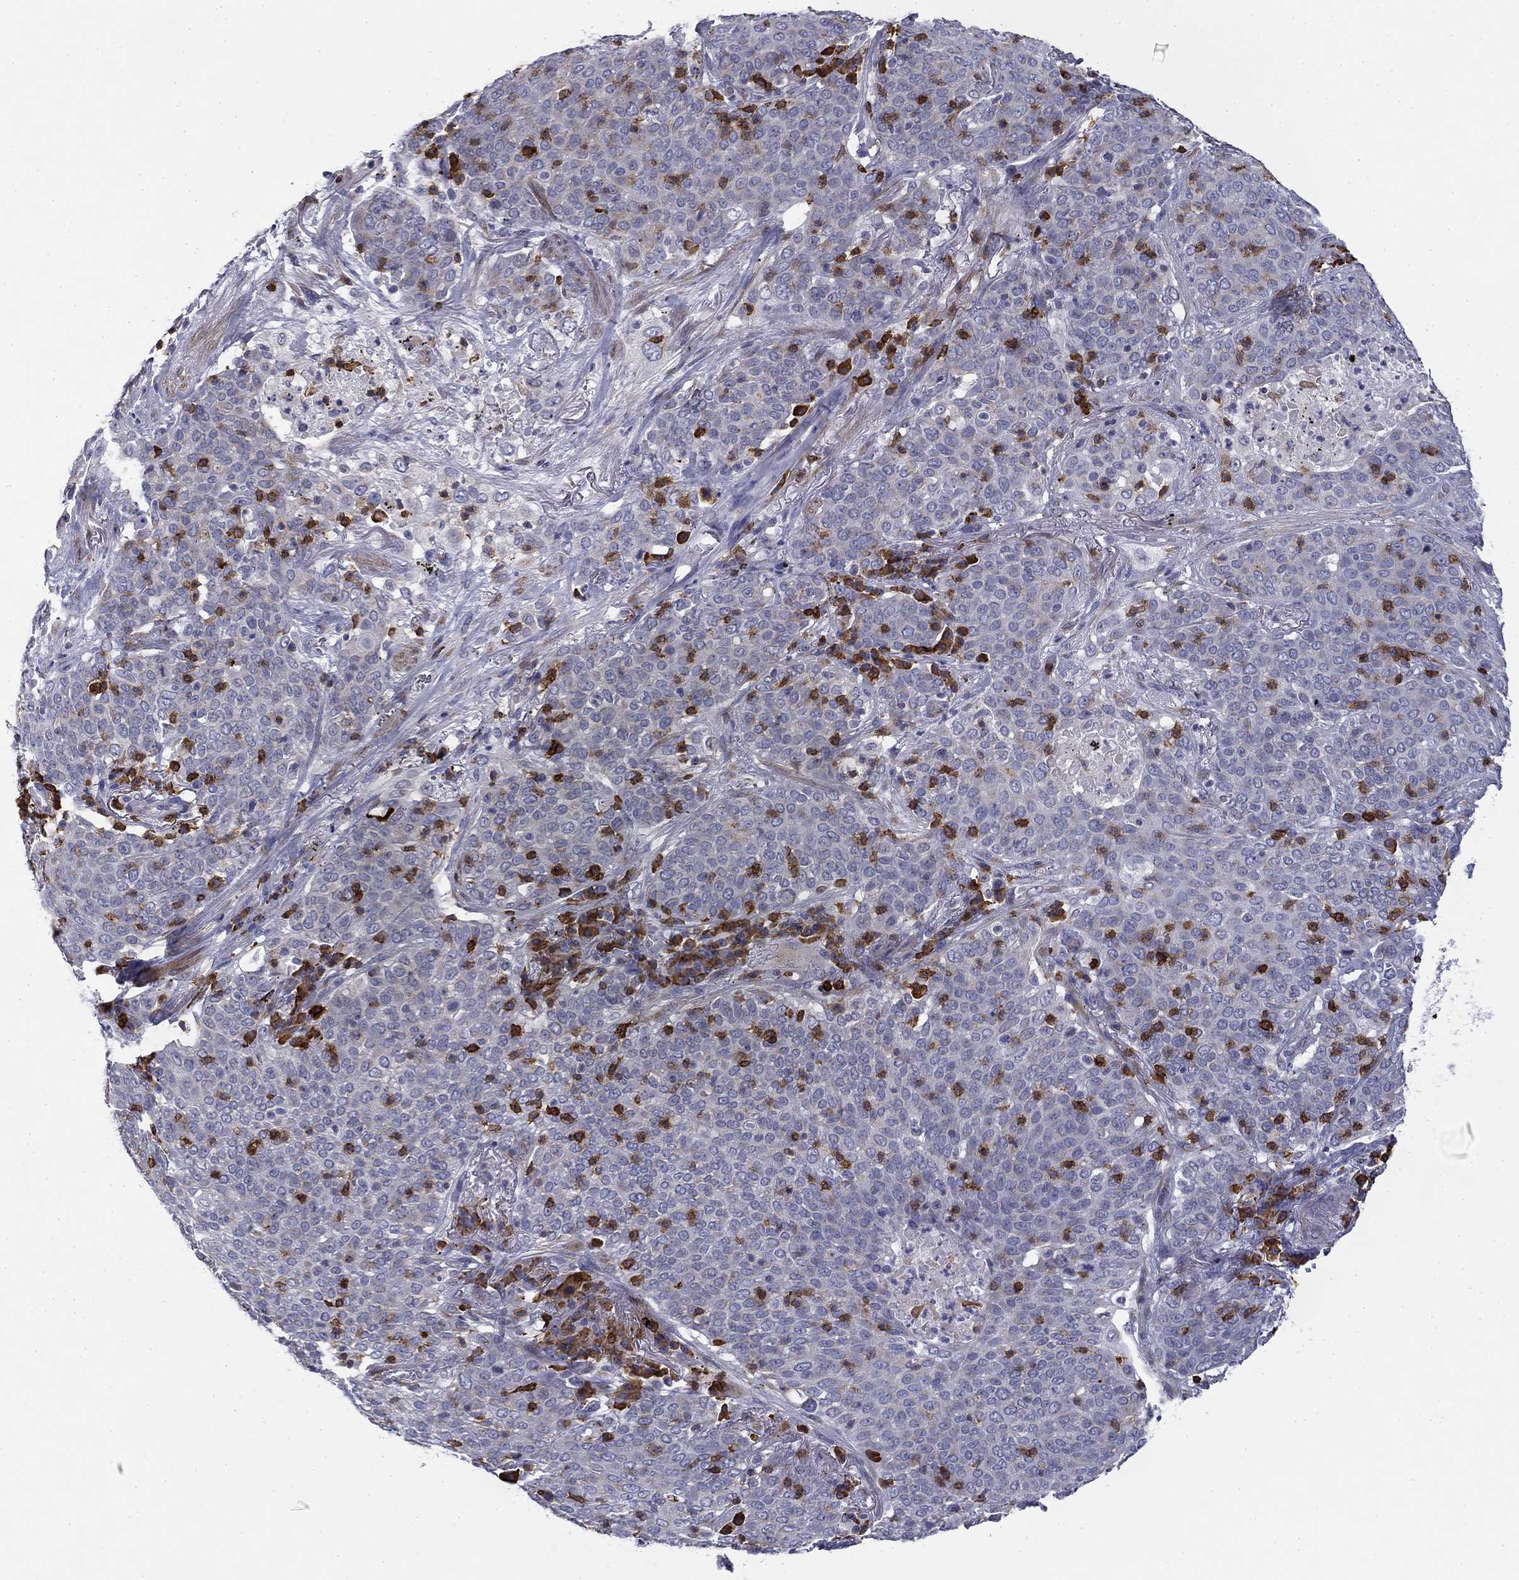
{"staining": {"intensity": "strong", "quantity": "<25%", "location": "cytoplasmic/membranous"}, "tissue": "lung cancer", "cell_type": "Tumor cells", "image_type": "cancer", "snomed": [{"axis": "morphology", "description": "Squamous cell carcinoma, NOS"}, {"axis": "topography", "description": "Lung"}], "caption": "Immunohistochemical staining of human lung squamous cell carcinoma exhibits strong cytoplasmic/membranous protein expression in about <25% of tumor cells.", "gene": "TRAT1", "patient": {"sex": "male", "age": 82}}